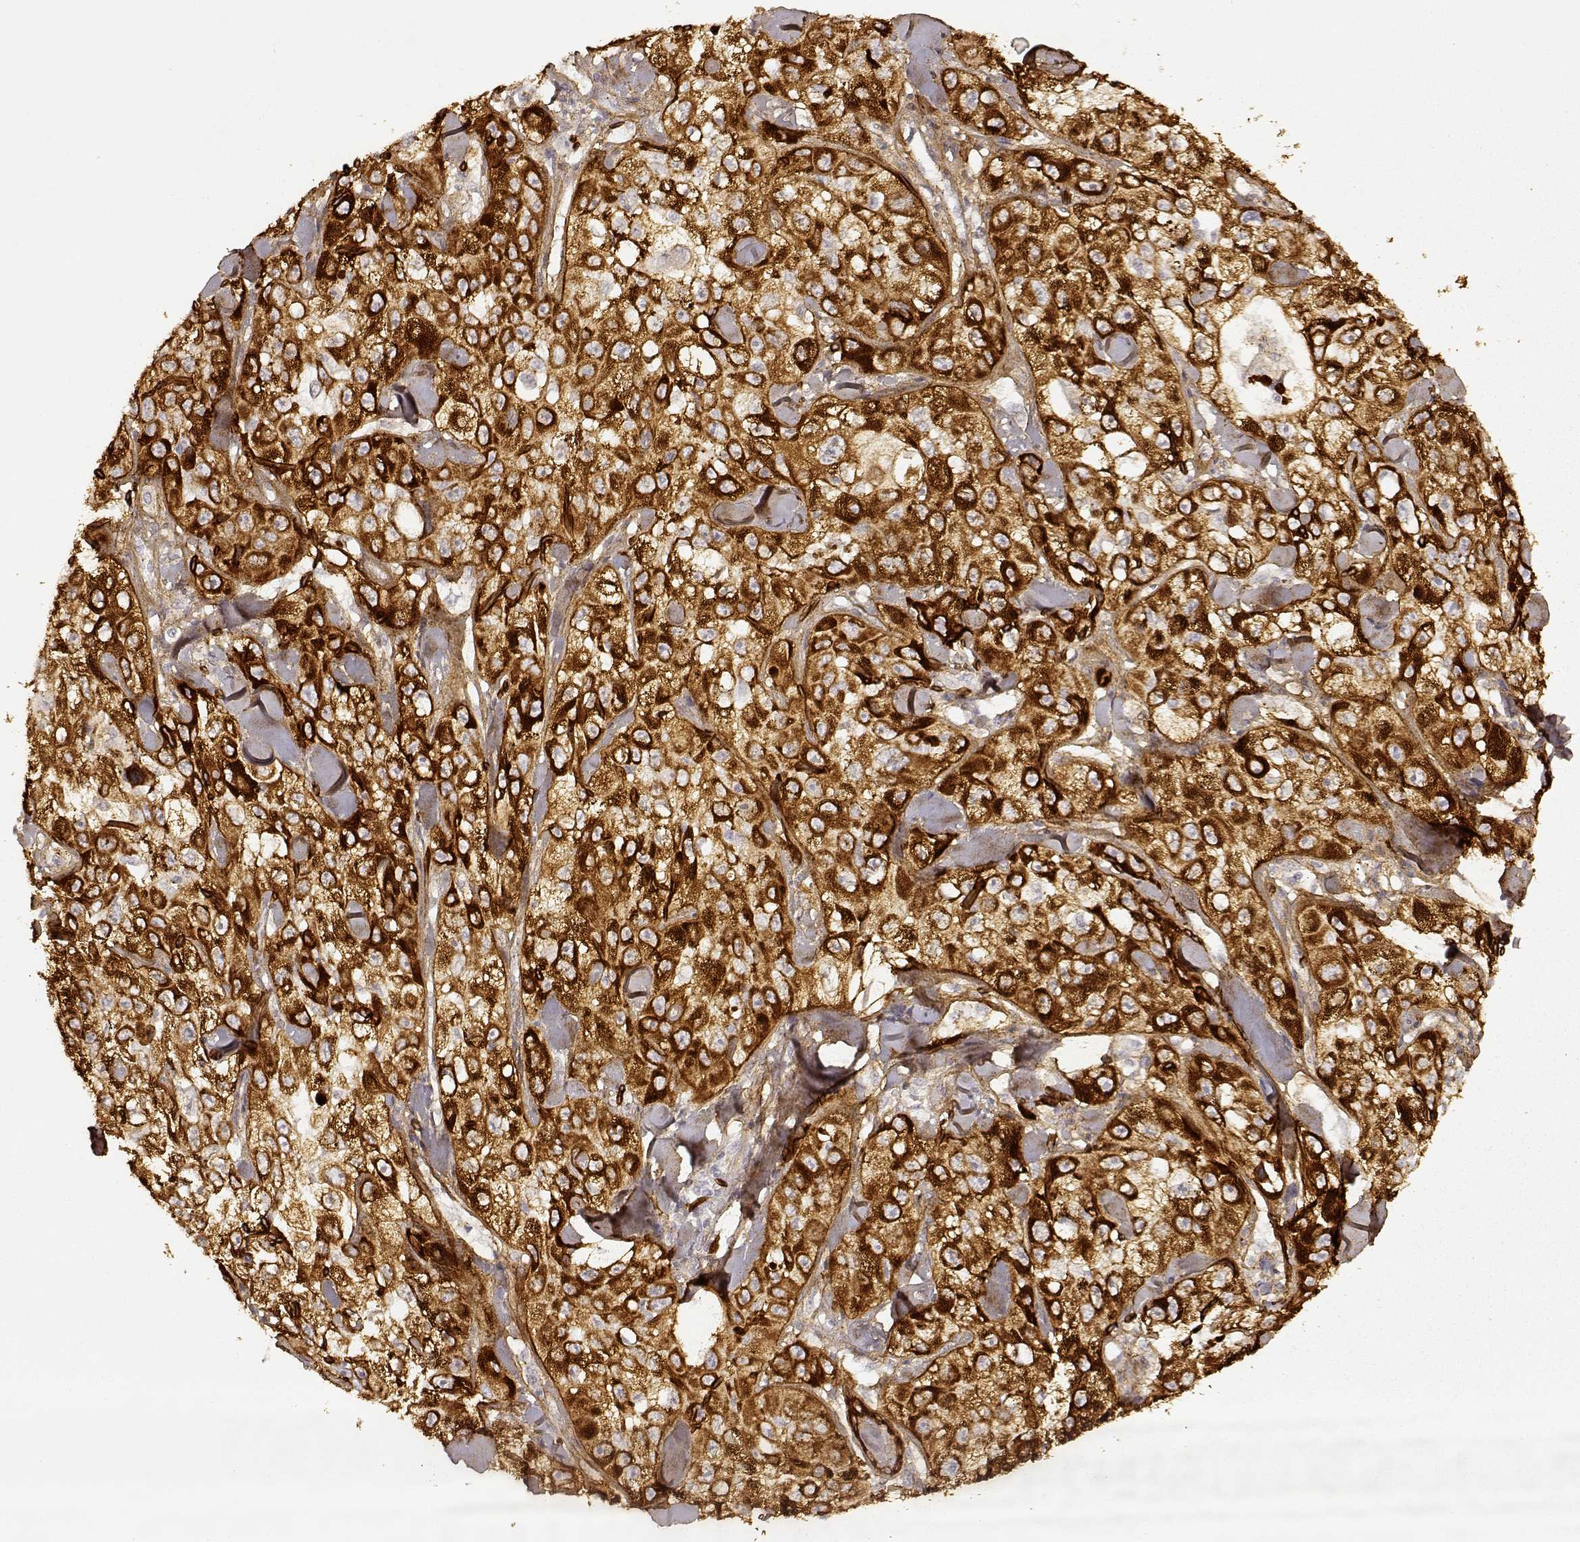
{"staining": {"intensity": "strong", "quantity": ">75%", "location": "cytoplasmic/membranous"}, "tissue": "skin cancer", "cell_type": "Tumor cells", "image_type": "cancer", "snomed": [{"axis": "morphology", "description": "Squamous cell carcinoma, NOS"}, {"axis": "topography", "description": "Skin"}, {"axis": "topography", "description": "Subcutis"}], "caption": "Strong cytoplasmic/membranous protein staining is appreciated in about >75% of tumor cells in skin squamous cell carcinoma.", "gene": "LAMC2", "patient": {"sex": "male", "age": 73}}